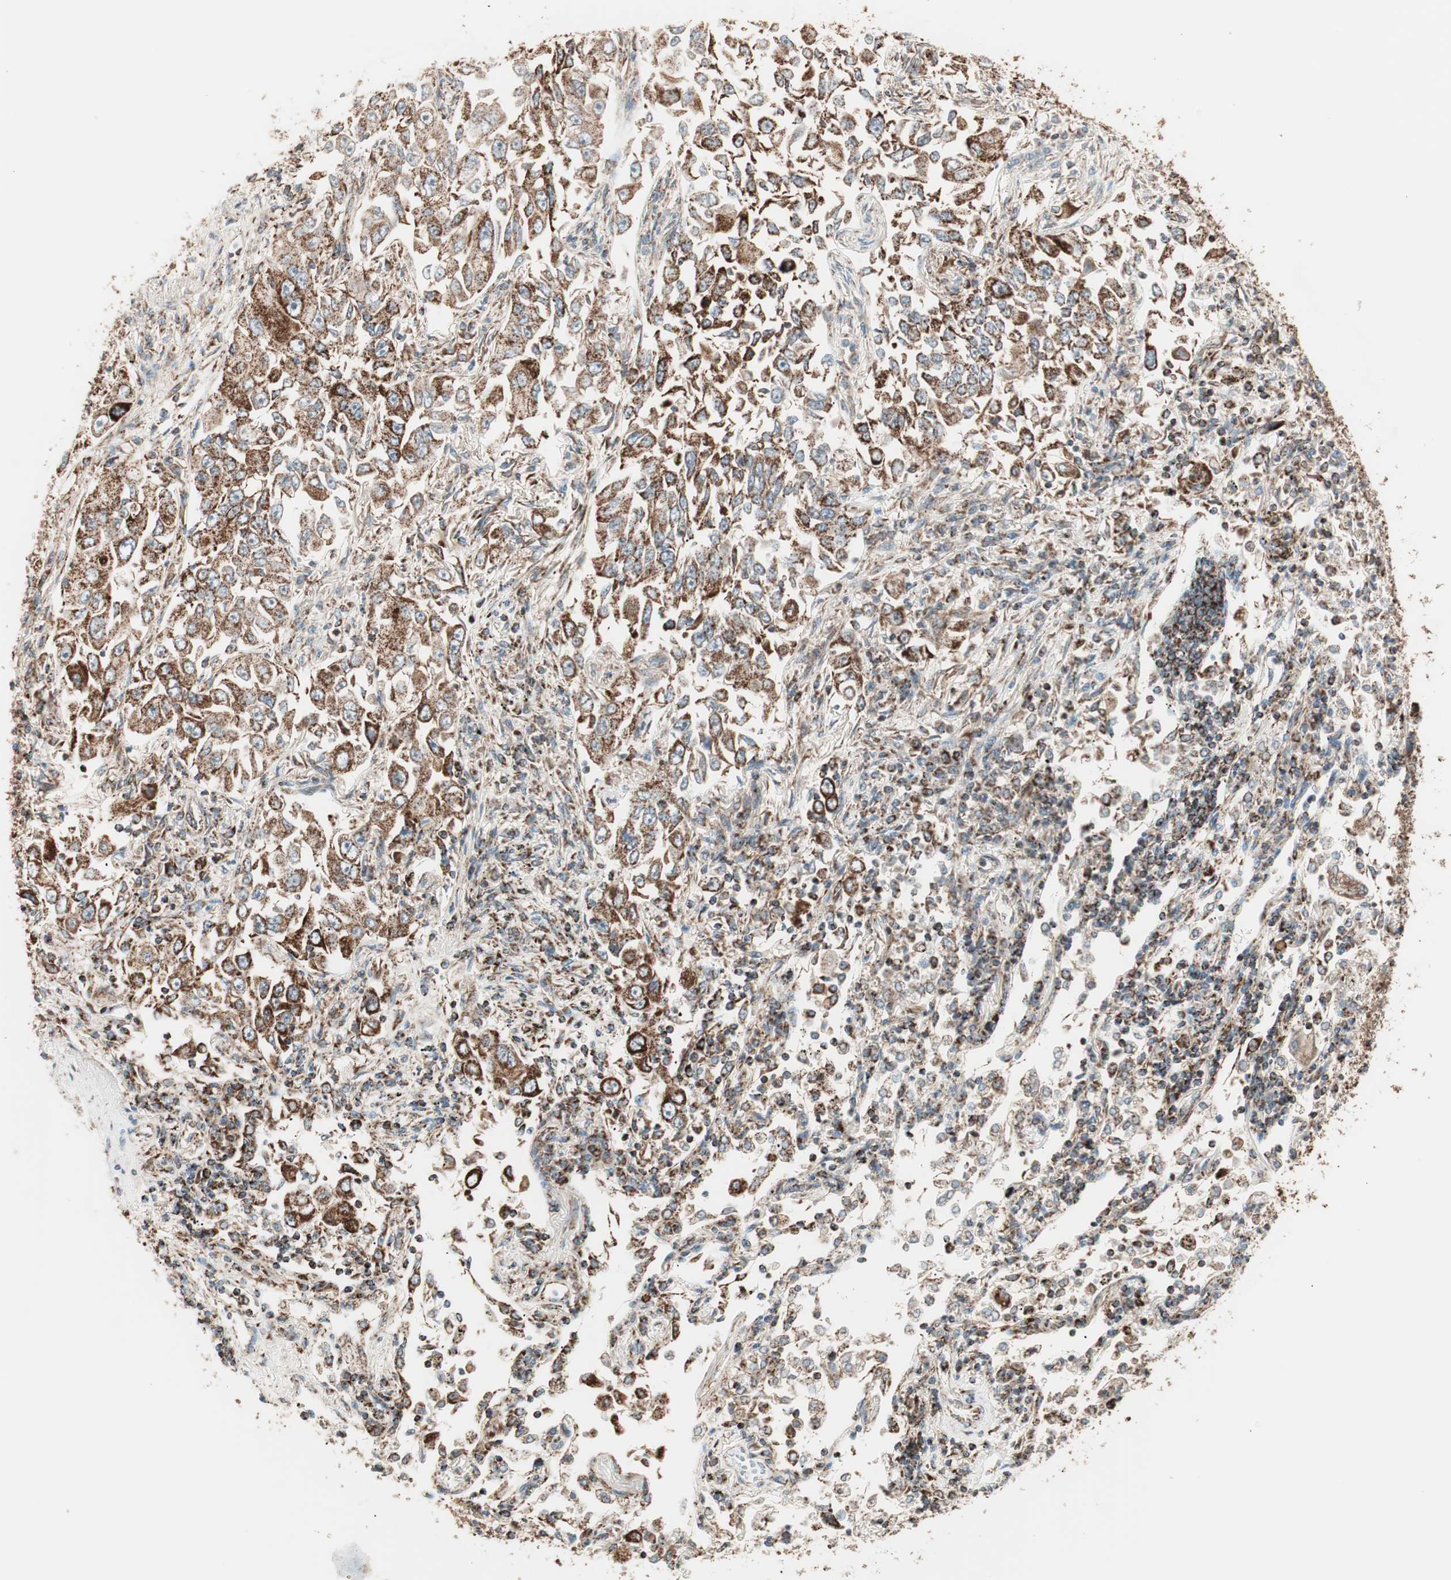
{"staining": {"intensity": "strong", "quantity": ">75%", "location": "cytoplasmic/membranous"}, "tissue": "lung cancer", "cell_type": "Tumor cells", "image_type": "cancer", "snomed": [{"axis": "morphology", "description": "Adenocarcinoma, NOS"}, {"axis": "topography", "description": "Lung"}], "caption": "Lung cancer stained for a protein (brown) shows strong cytoplasmic/membranous positive expression in about >75% of tumor cells.", "gene": "TOMM22", "patient": {"sex": "male", "age": 84}}